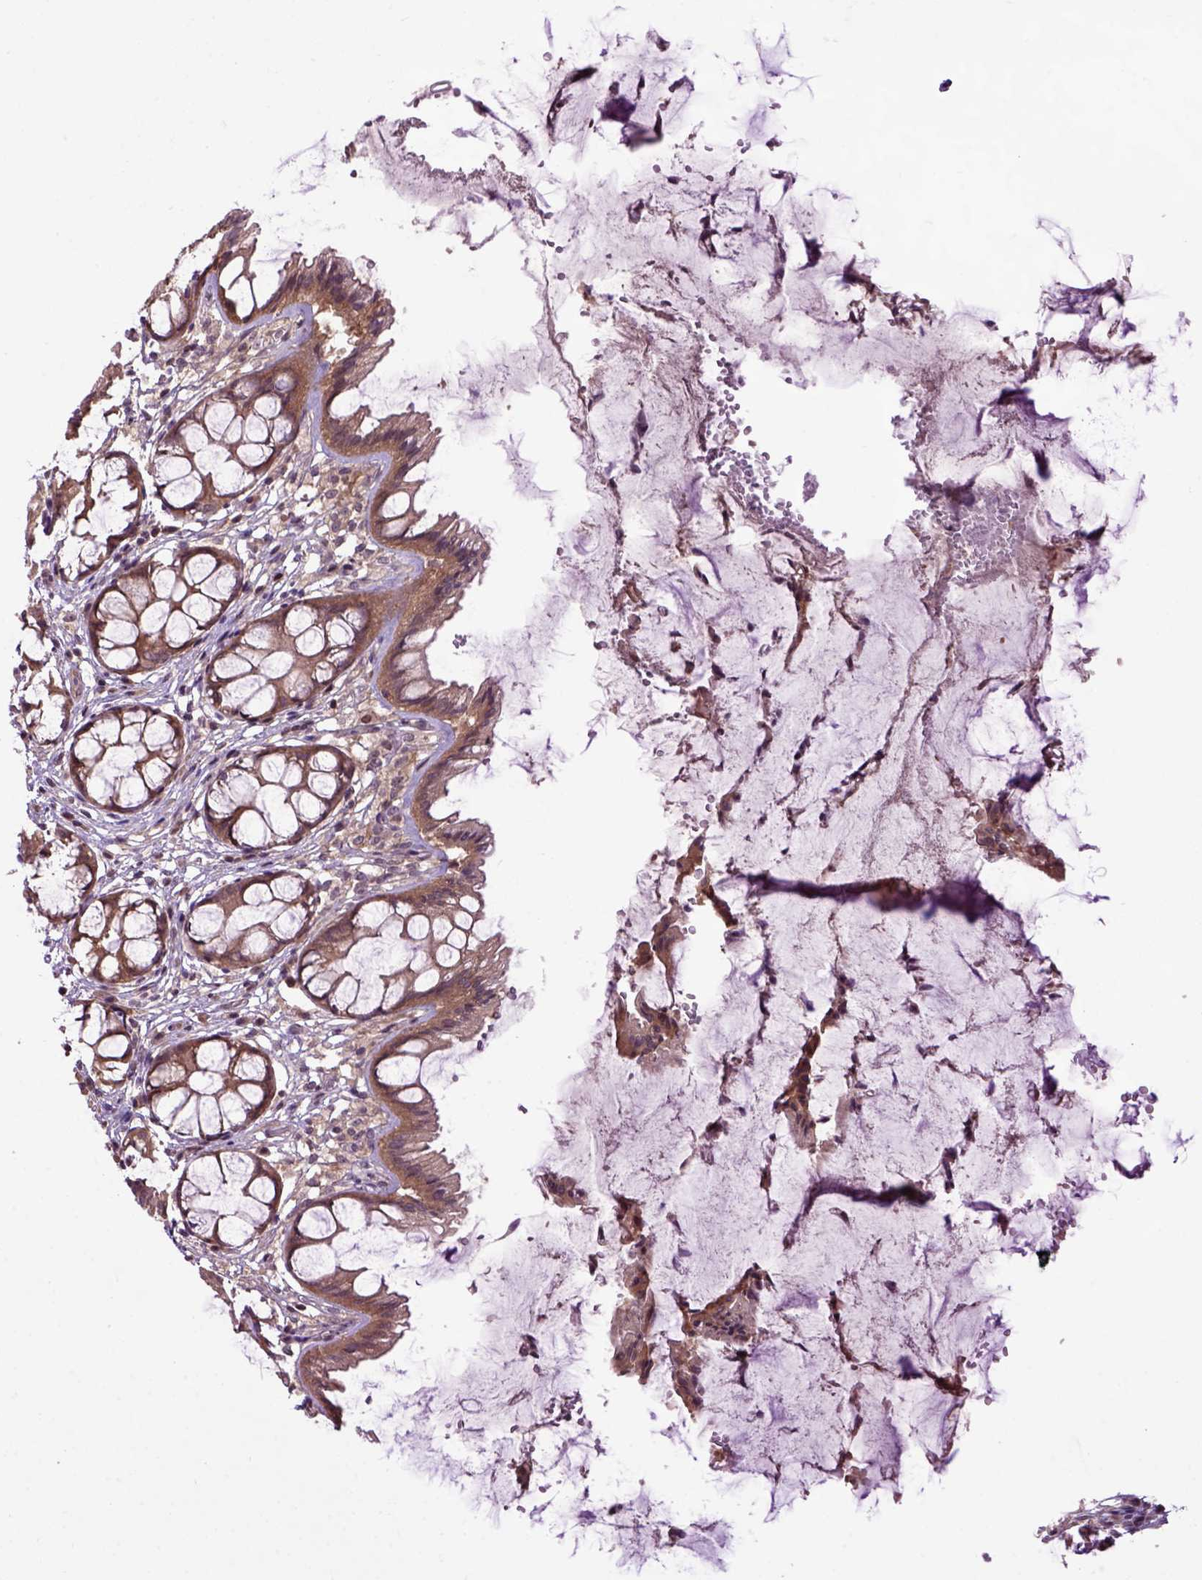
{"staining": {"intensity": "moderate", "quantity": ">75%", "location": "cytoplasmic/membranous"}, "tissue": "rectum", "cell_type": "Glandular cells", "image_type": "normal", "snomed": [{"axis": "morphology", "description": "Normal tissue, NOS"}, {"axis": "topography", "description": "Rectum"}], "caption": "An IHC photomicrograph of benign tissue is shown. Protein staining in brown highlights moderate cytoplasmic/membranous positivity in rectum within glandular cells.", "gene": "WDR48", "patient": {"sex": "female", "age": 62}}